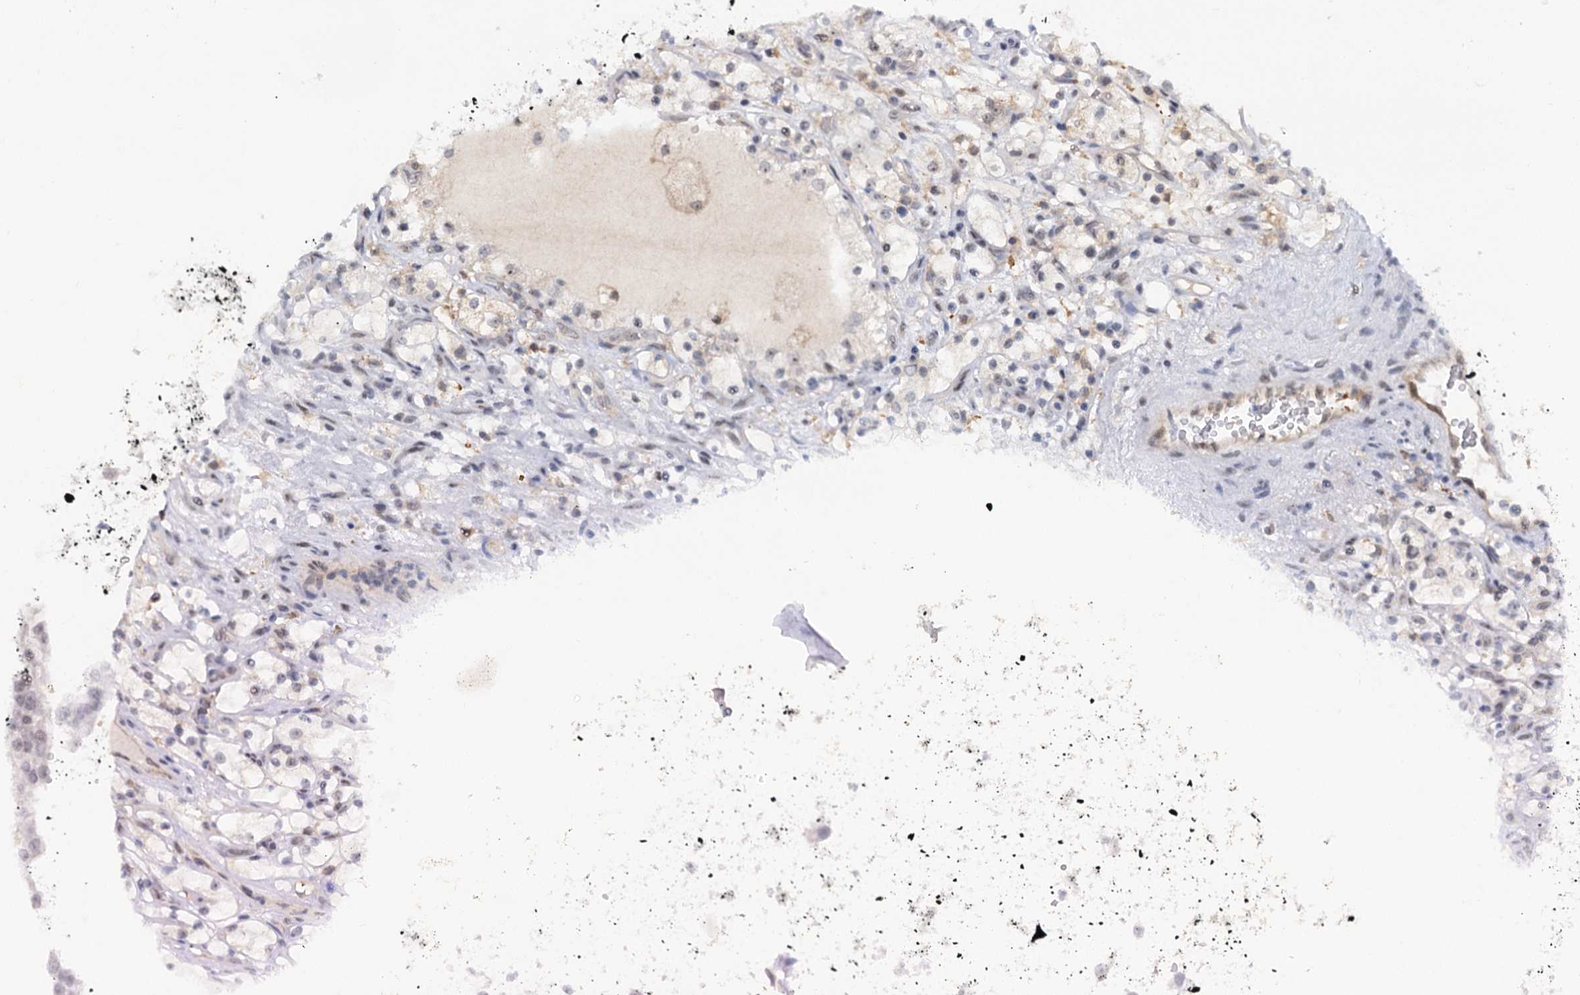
{"staining": {"intensity": "negative", "quantity": "none", "location": "none"}, "tissue": "renal cancer", "cell_type": "Tumor cells", "image_type": "cancer", "snomed": [{"axis": "morphology", "description": "Adenocarcinoma, NOS"}, {"axis": "topography", "description": "Kidney"}], "caption": "DAB (3,3'-diaminobenzidine) immunohistochemical staining of human renal adenocarcinoma shows no significant expression in tumor cells. Nuclei are stained in blue.", "gene": "C1D", "patient": {"sex": "female", "age": 69}}